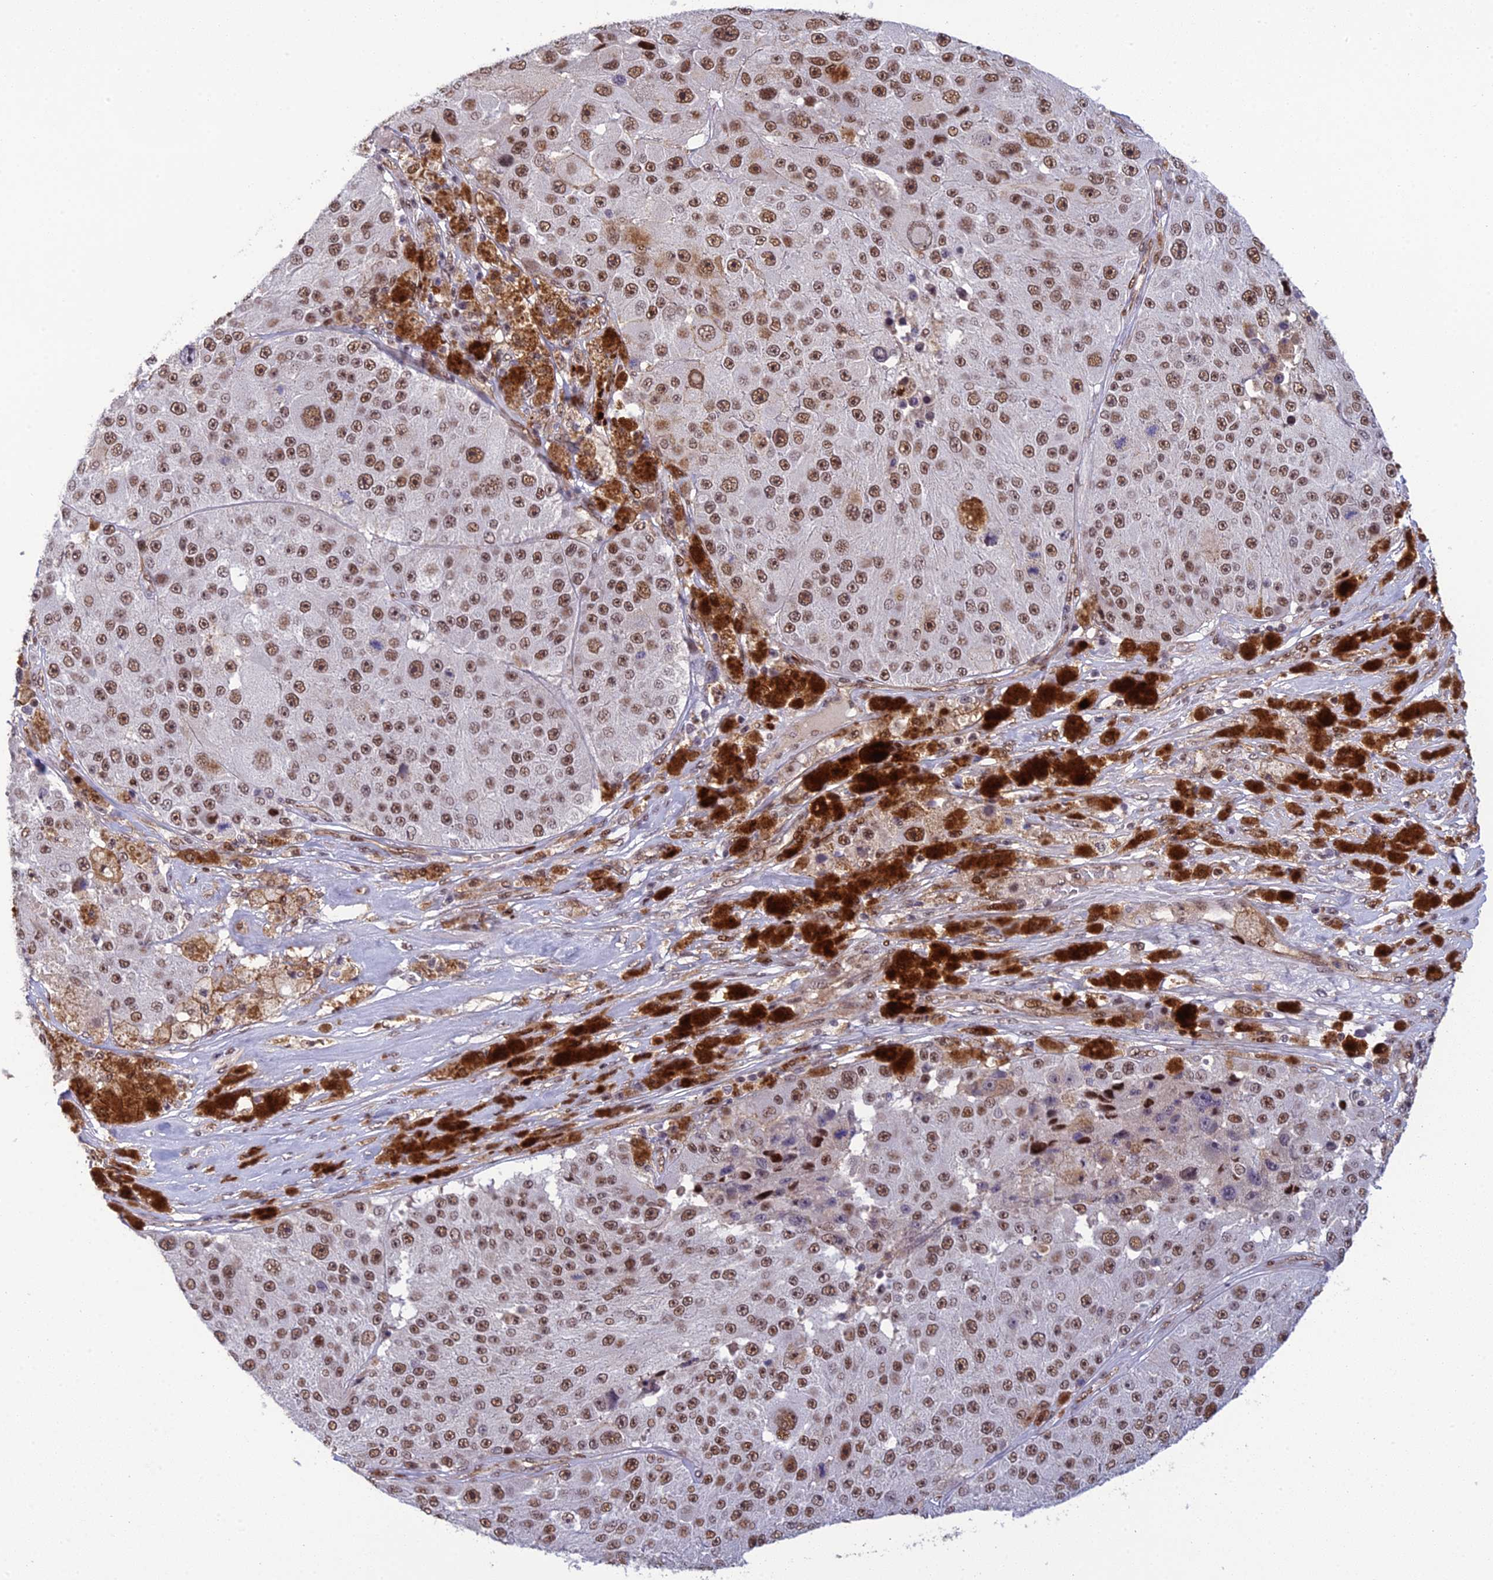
{"staining": {"intensity": "moderate", "quantity": ">75%", "location": "nuclear"}, "tissue": "melanoma", "cell_type": "Tumor cells", "image_type": "cancer", "snomed": [{"axis": "morphology", "description": "Malignant melanoma, Metastatic site"}, {"axis": "topography", "description": "Lymph node"}], "caption": "IHC of malignant melanoma (metastatic site) exhibits medium levels of moderate nuclear staining in approximately >75% of tumor cells.", "gene": "RANBP3", "patient": {"sex": "male", "age": 62}}